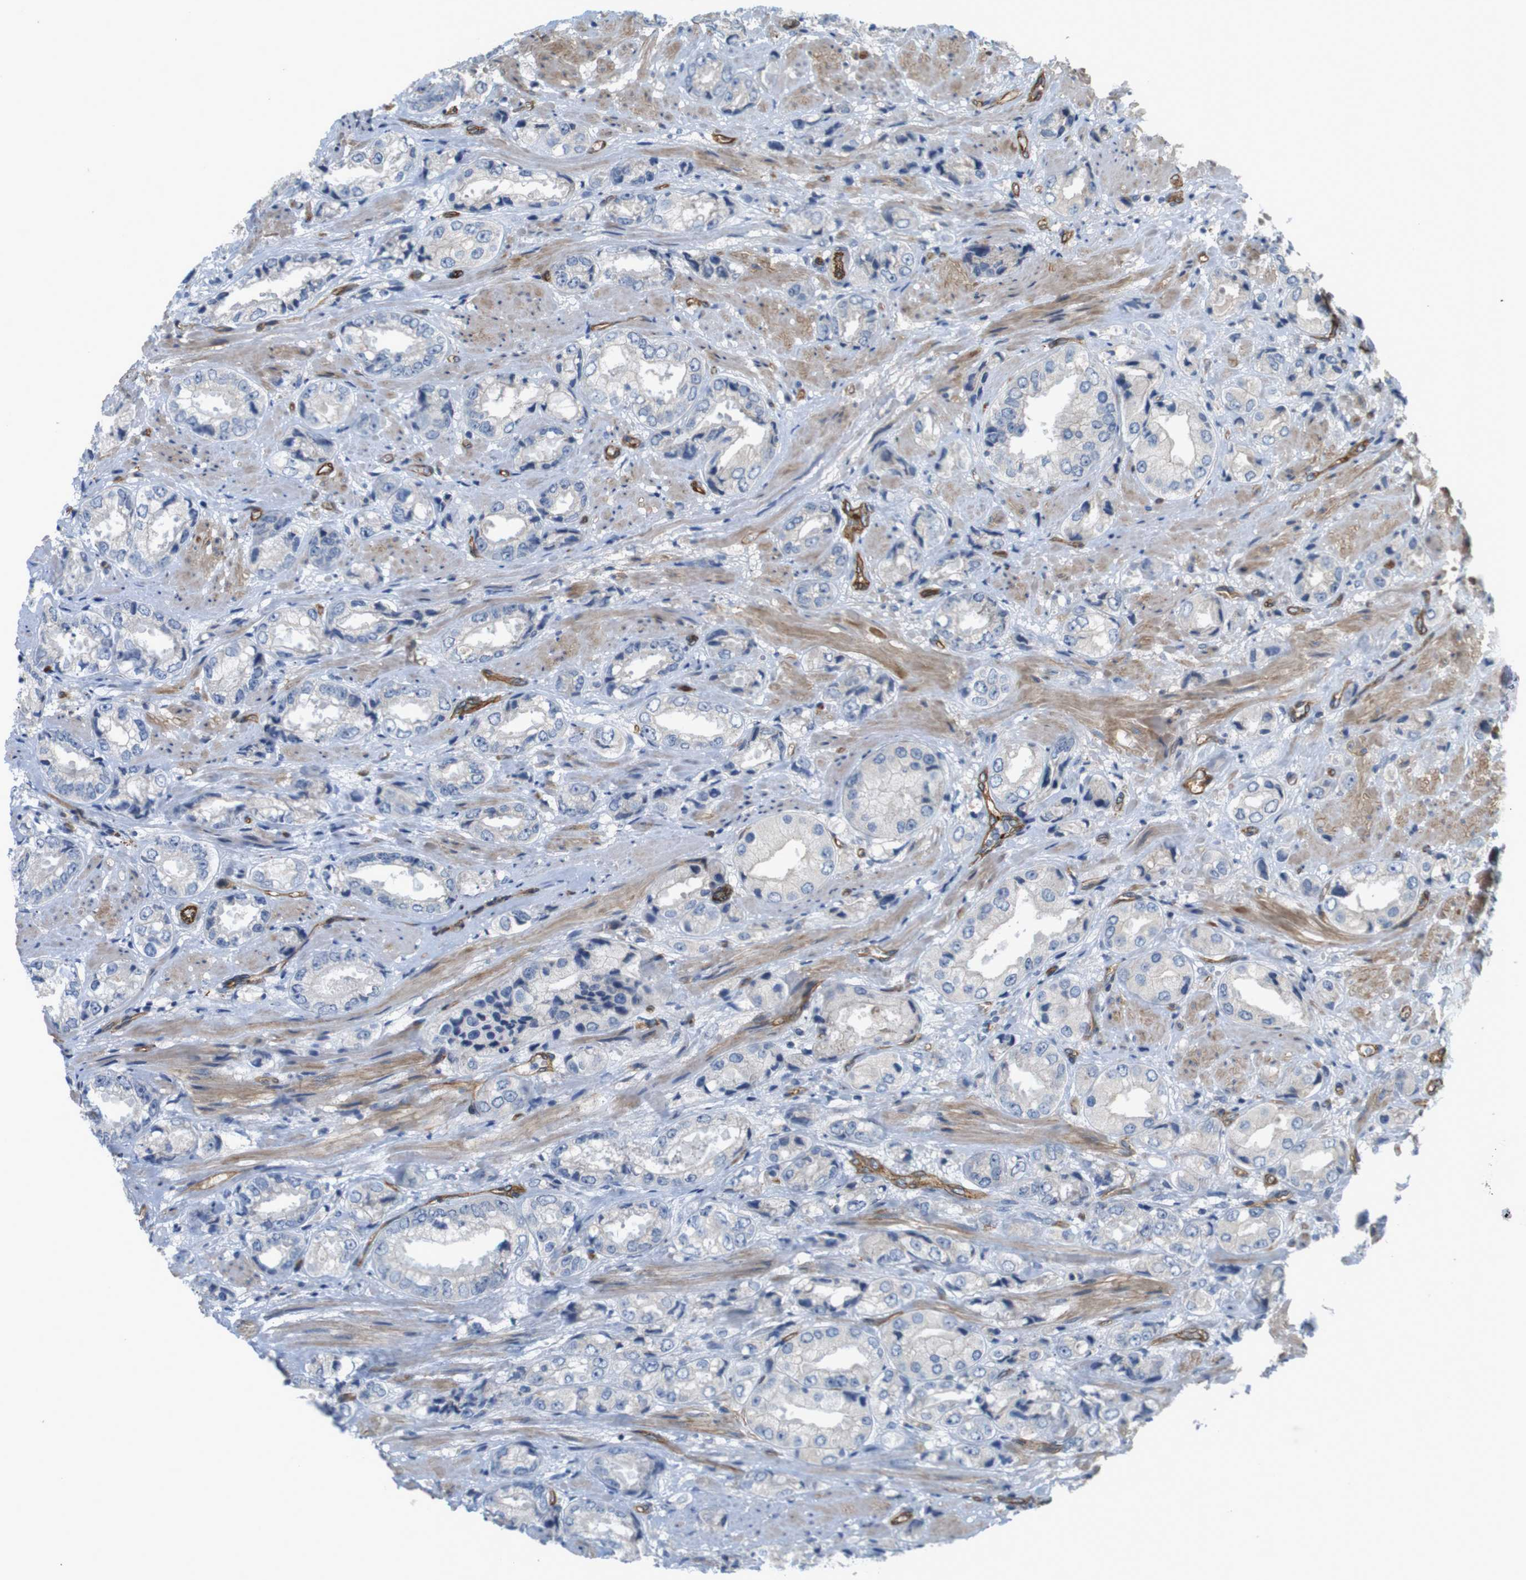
{"staining": {"intensity": "weak", "quantity": "25%-75%", "location": "cytoplasmic/membranous"}, "tissue": "prostate cancer", "cell_type": "Tumor cells", "image_type": "cancer", "snomed": [{"axis": "morphology", "description": "Adenocarcinoma, High grade"}, {"axis": "topography", "description": "Prostate"}], "caption": "This histopathology image exhibits immunohistochemistry (IHC) staining of adenocarcinoma (high-grade) (prostate), with low weak cytoplasmic/membranous expression in about 25%-75% of tumor cells.", "gene": "BVES", "patient": {"sex": "male", "age": 61}}